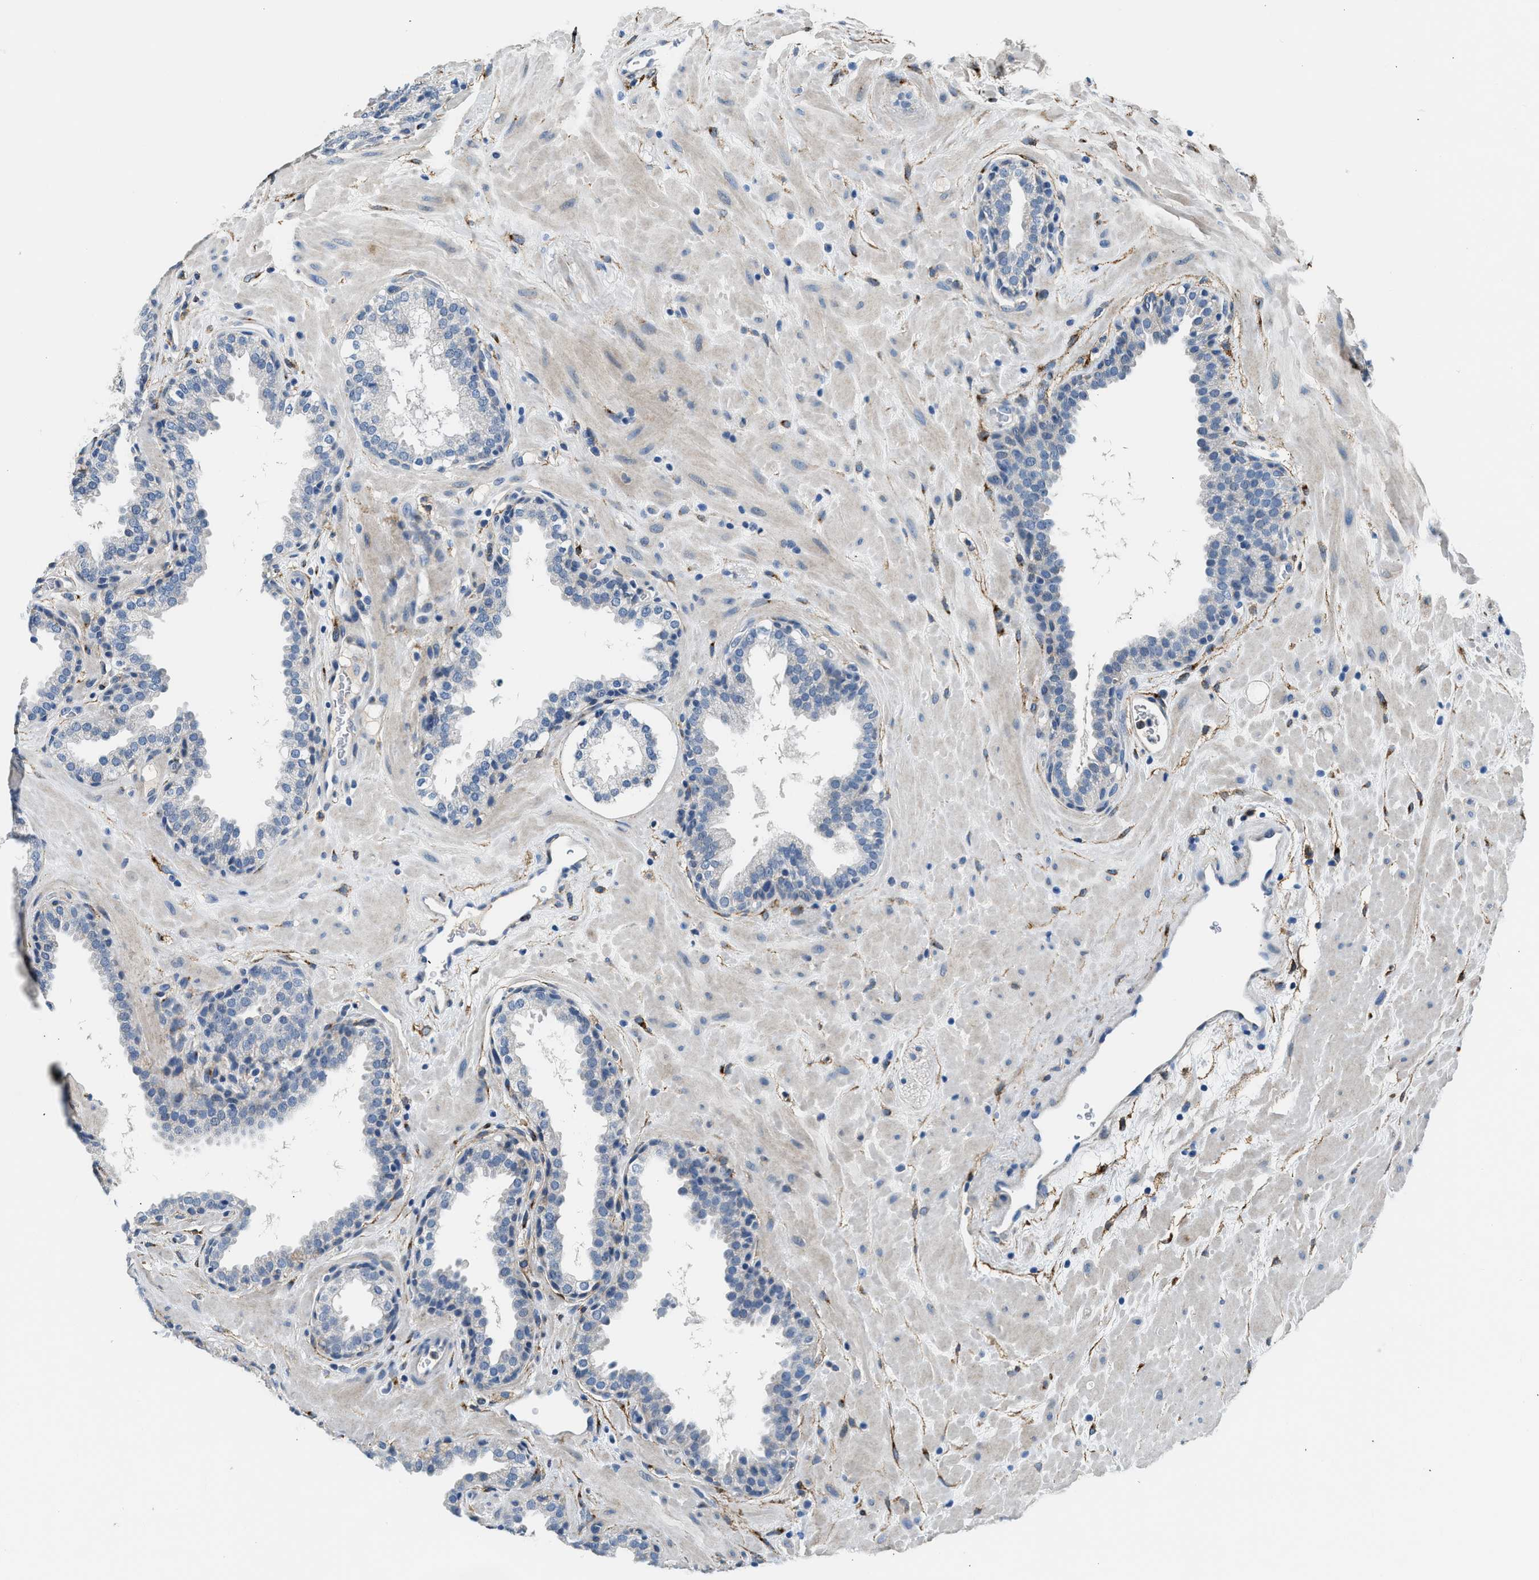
{"staining": {"intensity": "negative", "quantity": "none", "location": "none"}, "tissue": "prostate", "cell_type": "Glandular cells", "image_type": "normal", "snomed": [{"axis": "morphology", "description": "Normal tissue, NOS"}, {"axis": "topography", "description": "Prostate"}], "caption": "This is an IHC image of unremarkable prostate. There is no positivity in glandular cells.", "gene": "LRP1", "patient": {"sex": "male", "age": 51}}